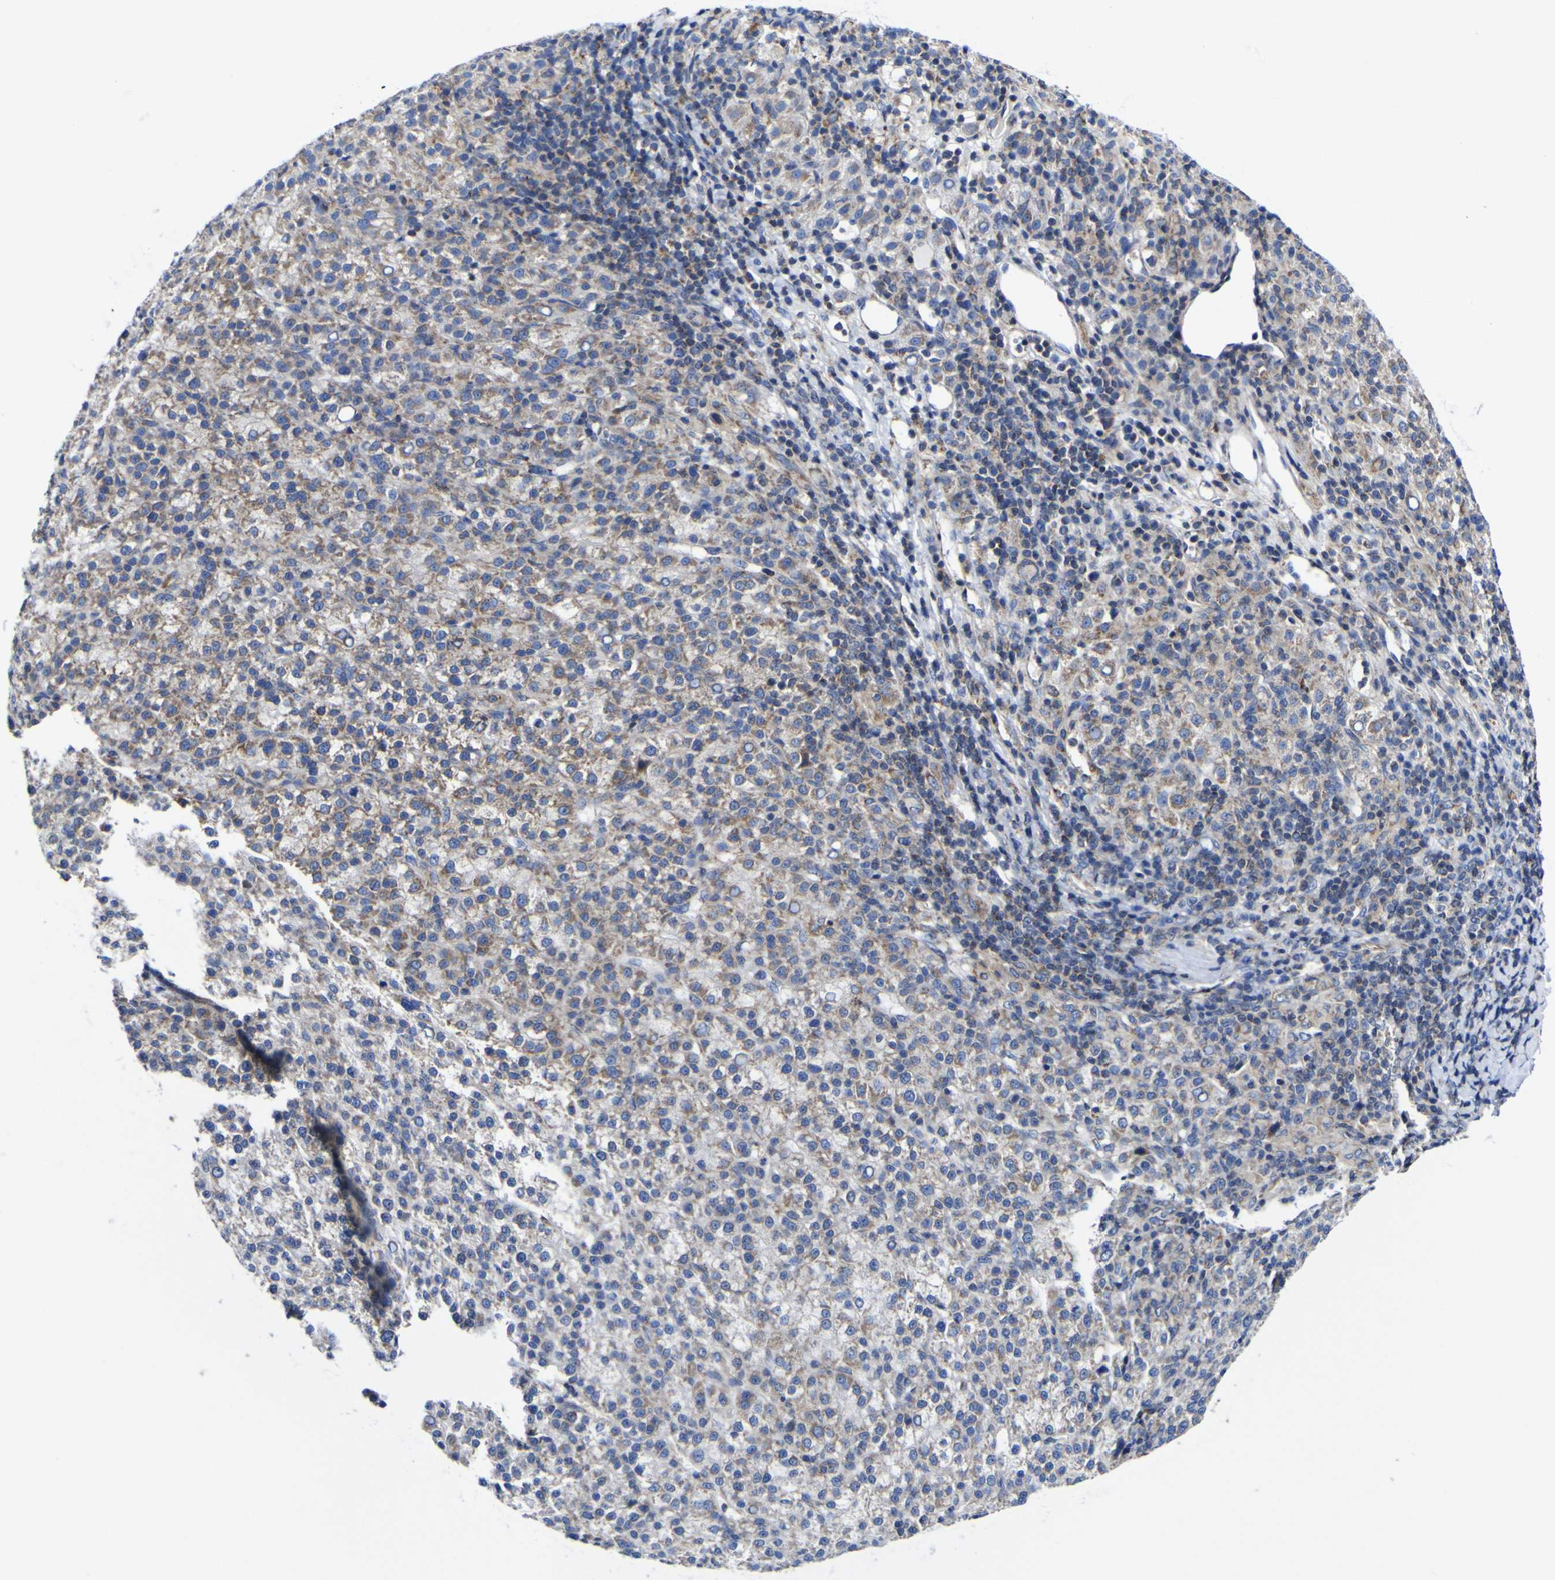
{"staining": {"intensity": "moderate", "quantity": ">75%", "location": "cytoplasmic/membranous"}, "tissue": "liver cancer", "cell_type": "Tumor cells", "image_type": "cancer", "snomed": [{"axis": "morphology", "description": "Carcinoma, Hepatocellular, NOS"}, {"axis": "topography", "description": "Liver"}], "caption": "Hepatocellular carcinoma (liver) stained with DAB immunohistochemistry (IHC) reveals medium levels of moderate cytoplasmic/membranous positivity in approximately >75% of tumor cells.", "gene": "CCDC90B", "patient": {"sex": "female", "age": 58}}